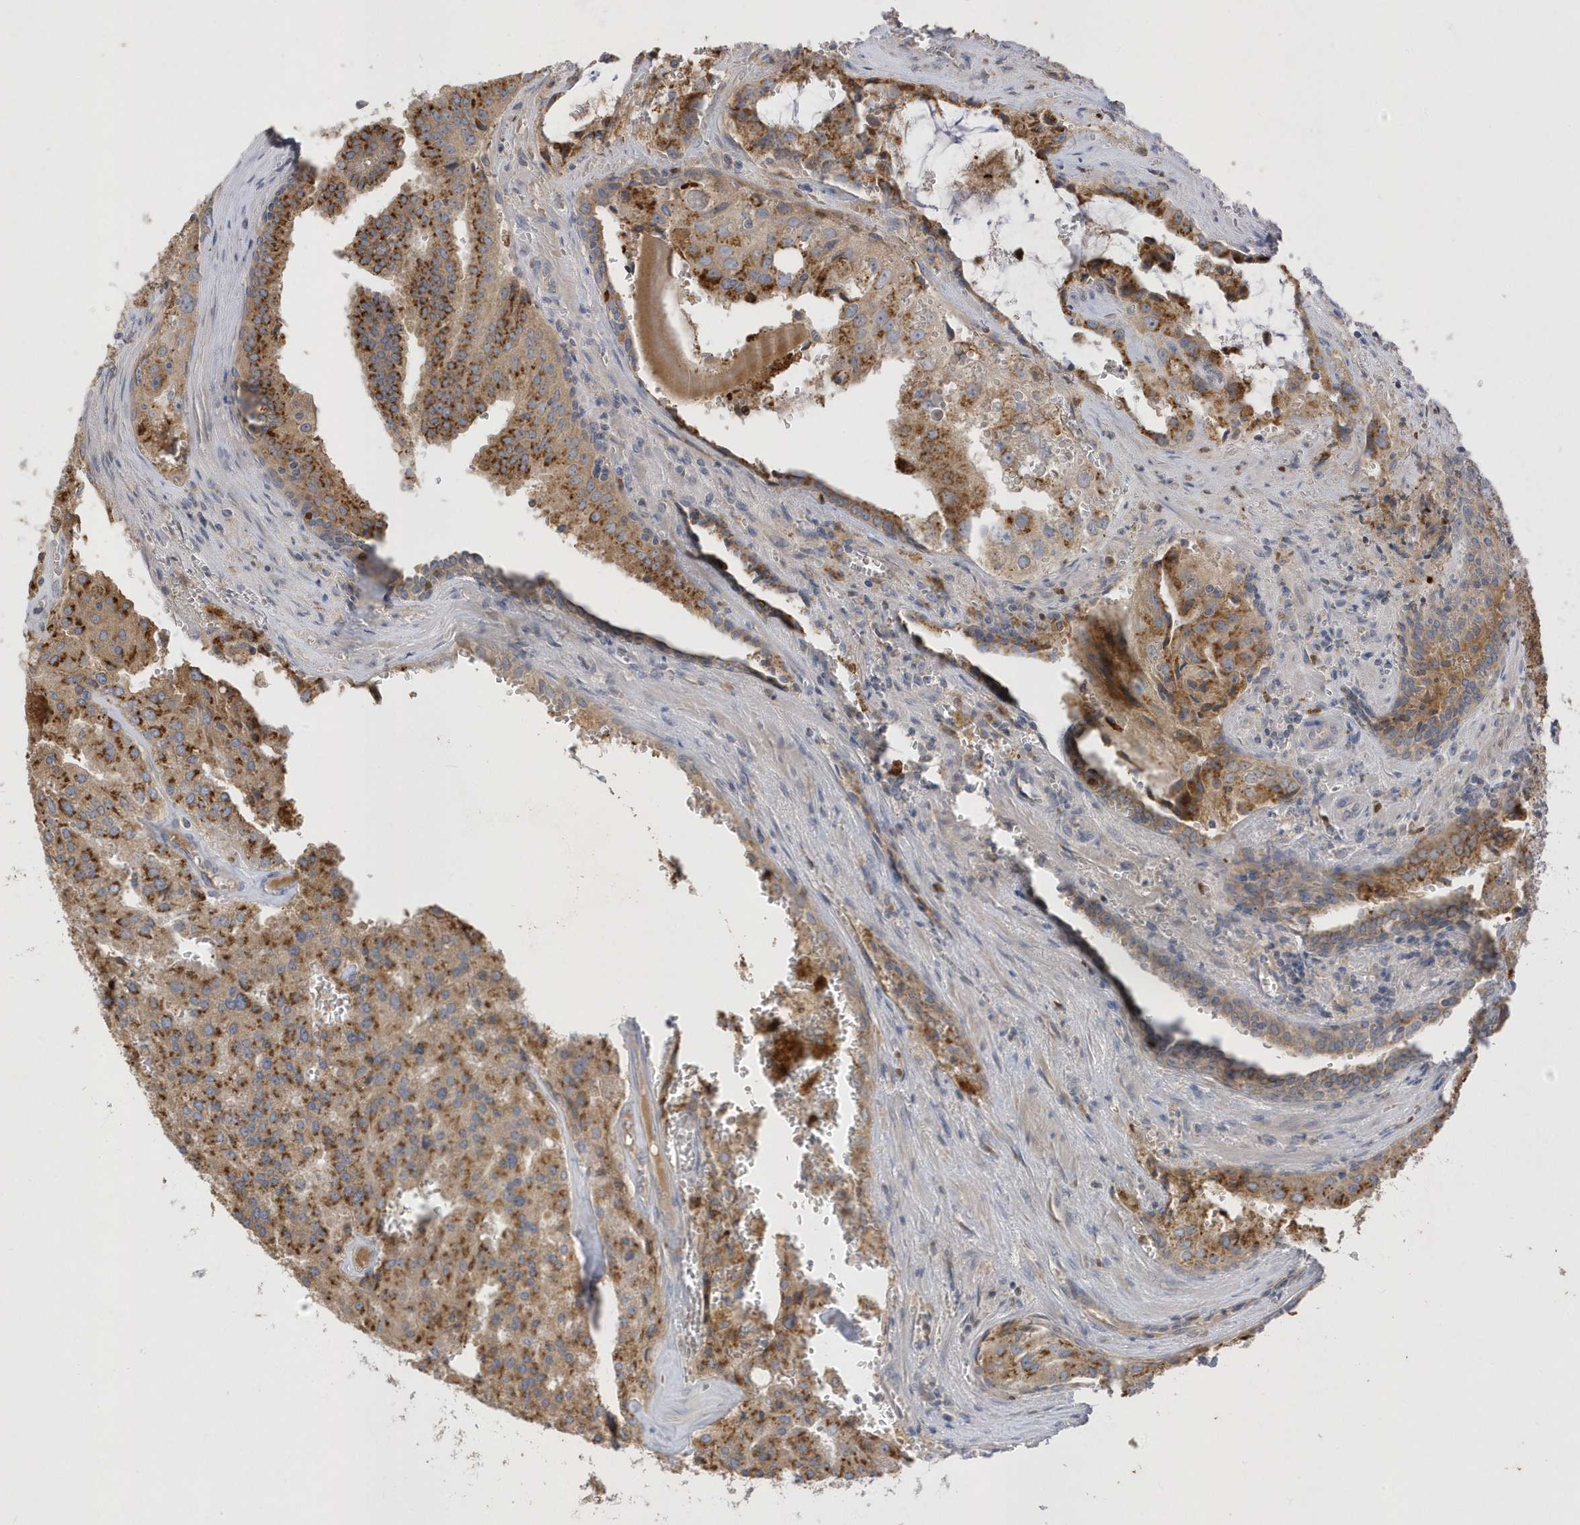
{"staining": {"intensity": "moderate", "quantity": ">75%", "location": "cytoplasmic/membranous"}, "tissue": "prostate cancer", "cell_type": "Tumor cells", "image_type": "cancer", "snomed": [{"axis": "morphology", "description": "Adenocarcinoma, High grade"}, {"axis": "topography", "description": "Prostate"}], "caption": "Prostate cancer (high-grade adenocarcinoma) stained for a protein (brown) demonstrates moderate cytoplasmic/membranous positive expression in about >75% of tumor cells.", "gene": "DPP9", "patient": {"sex": "male", "age": 68}}